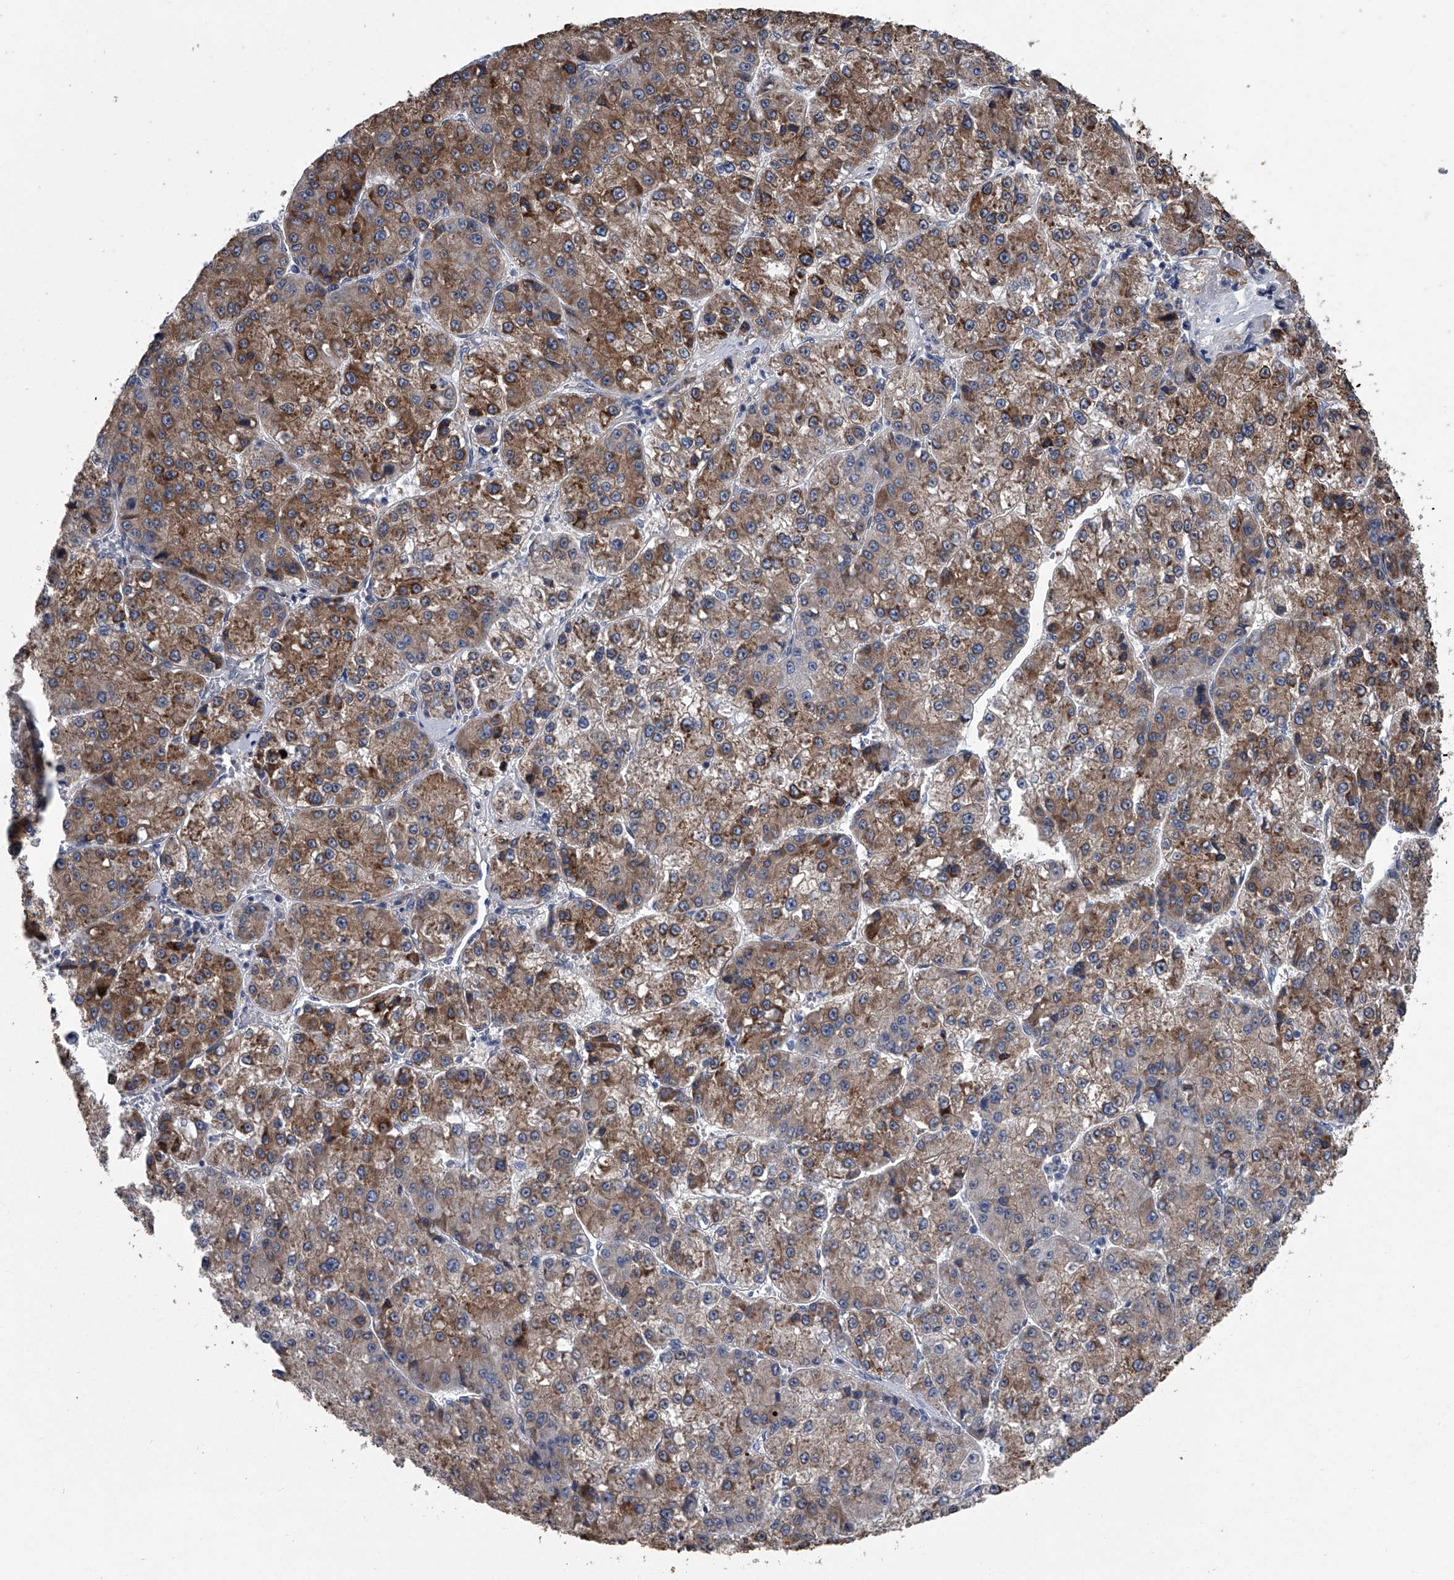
{"staining": {"intensity": "moderate", "quantity": ">75%", "location": "cytoplasmic/membranous"}, "tissue": "liver cancer", "cell_type": "Tumor cells", "image_type": "cancer", "snomed": [{"axis": "morphology", "description": "Carcinoma, Hepatocellular, NOS"}, {"axis": "topography", "description": "Liver"}], "caption": "Immunohistochemistry histopathology image of neoplastic tissue: human liver cancer (hepatocellular carcinoma) stained using IHC exhibits medium levels of moderate protein expression localized specifically in the cytoplasmic/membranous of tumor cells, appearing as a cytoplasmic/membranous brown color.", "gene": "PPP2R5D", "patient": {"sex": "female", "age": 73}}